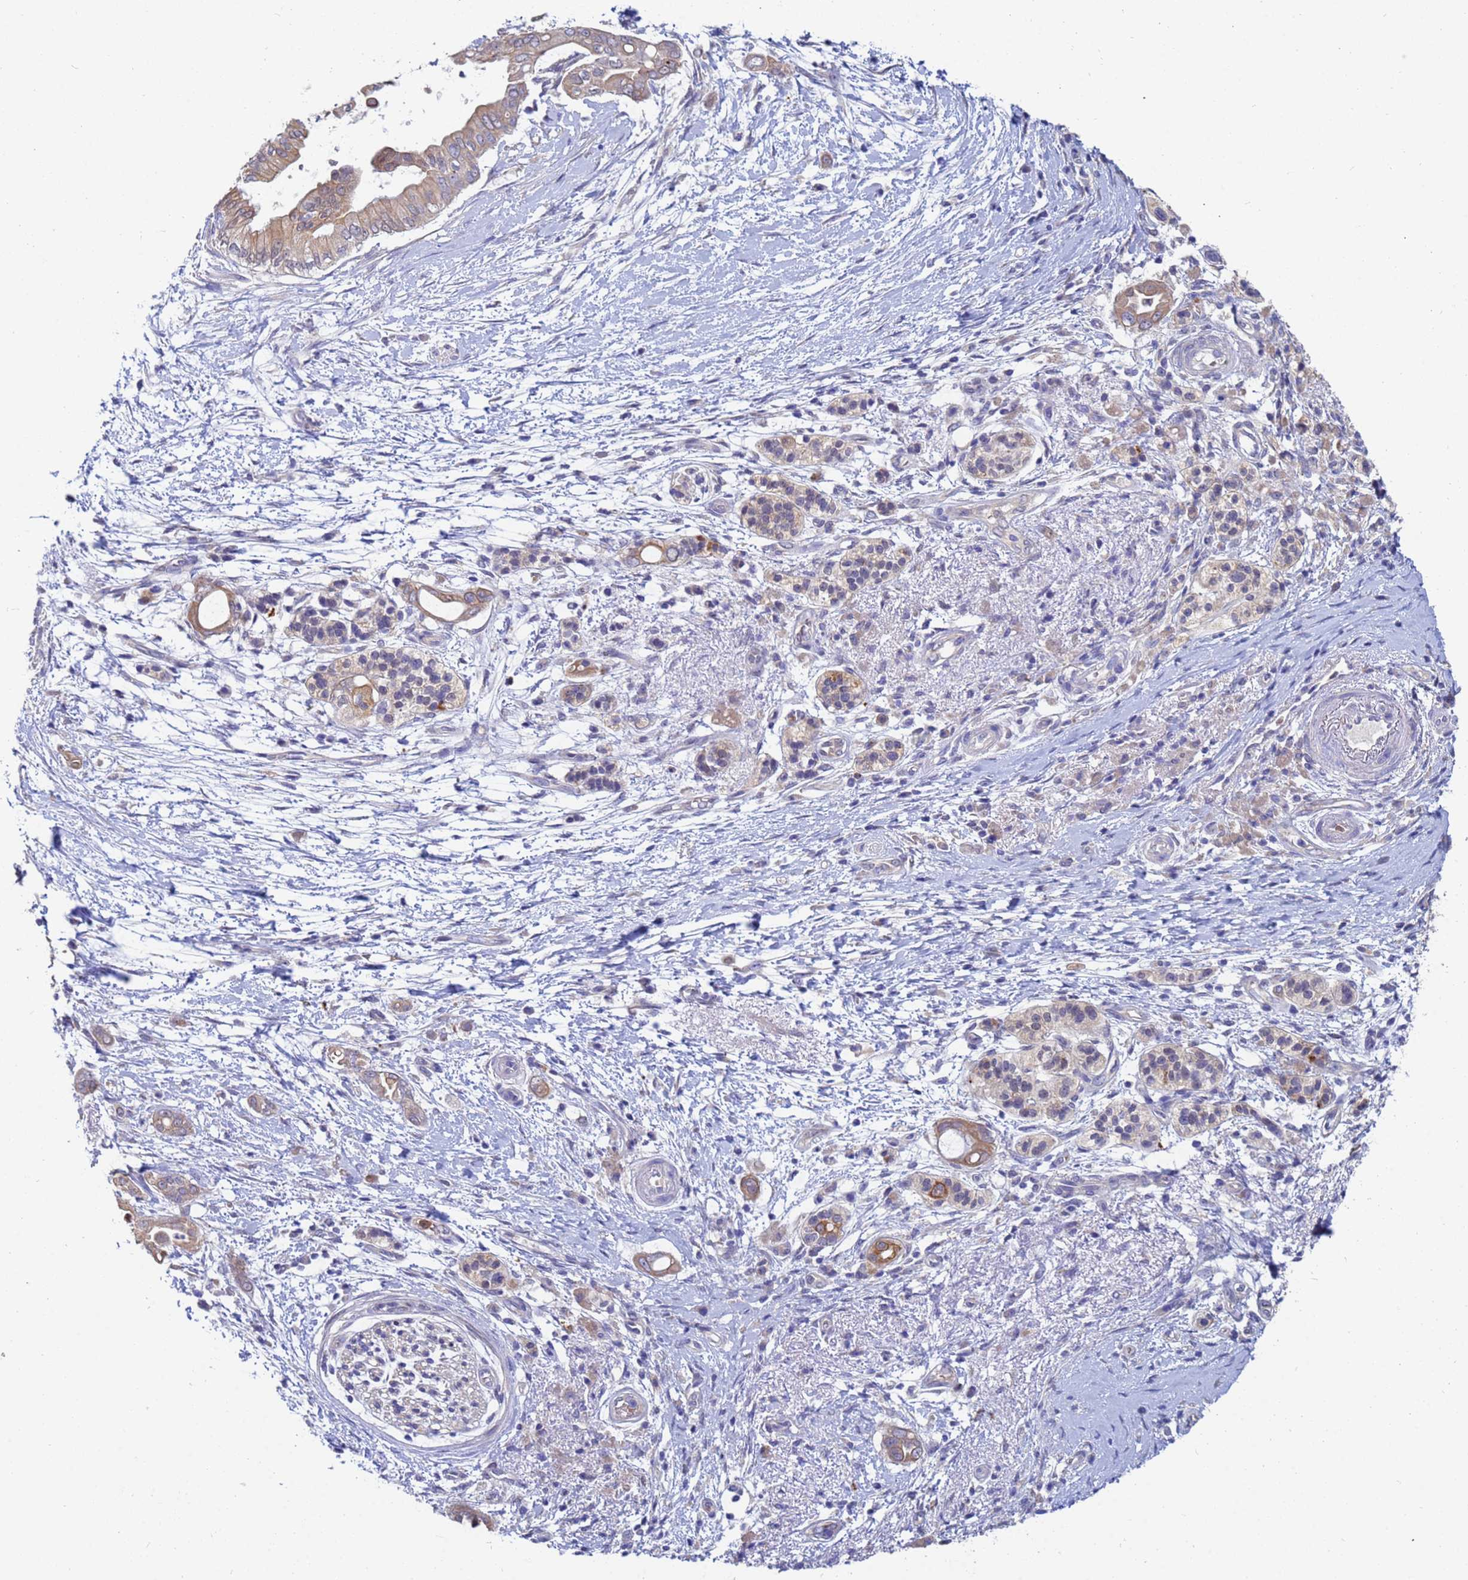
{"staining": {"intensity": "moderate", "quantity": ">75%", "location": "cytoplasmic/membranous"}, "tissue": "pancreatic cancer", "cell_type": "Tumor cells", "image_type": "cancer", "snomed": [{"axis": "morphology", "description": "Adenocarcinoma, NOS"}, {"axis": "topography", "description": "Pancreas"}], "caption": "A brown stain labels moderate cytoplasmic/membranous expression of a protein in human pancreatic cancer (adenocarcinoma) tumor cells.", "gene": "TTLL11", "patient": {"sex": "male", "age": 71}}